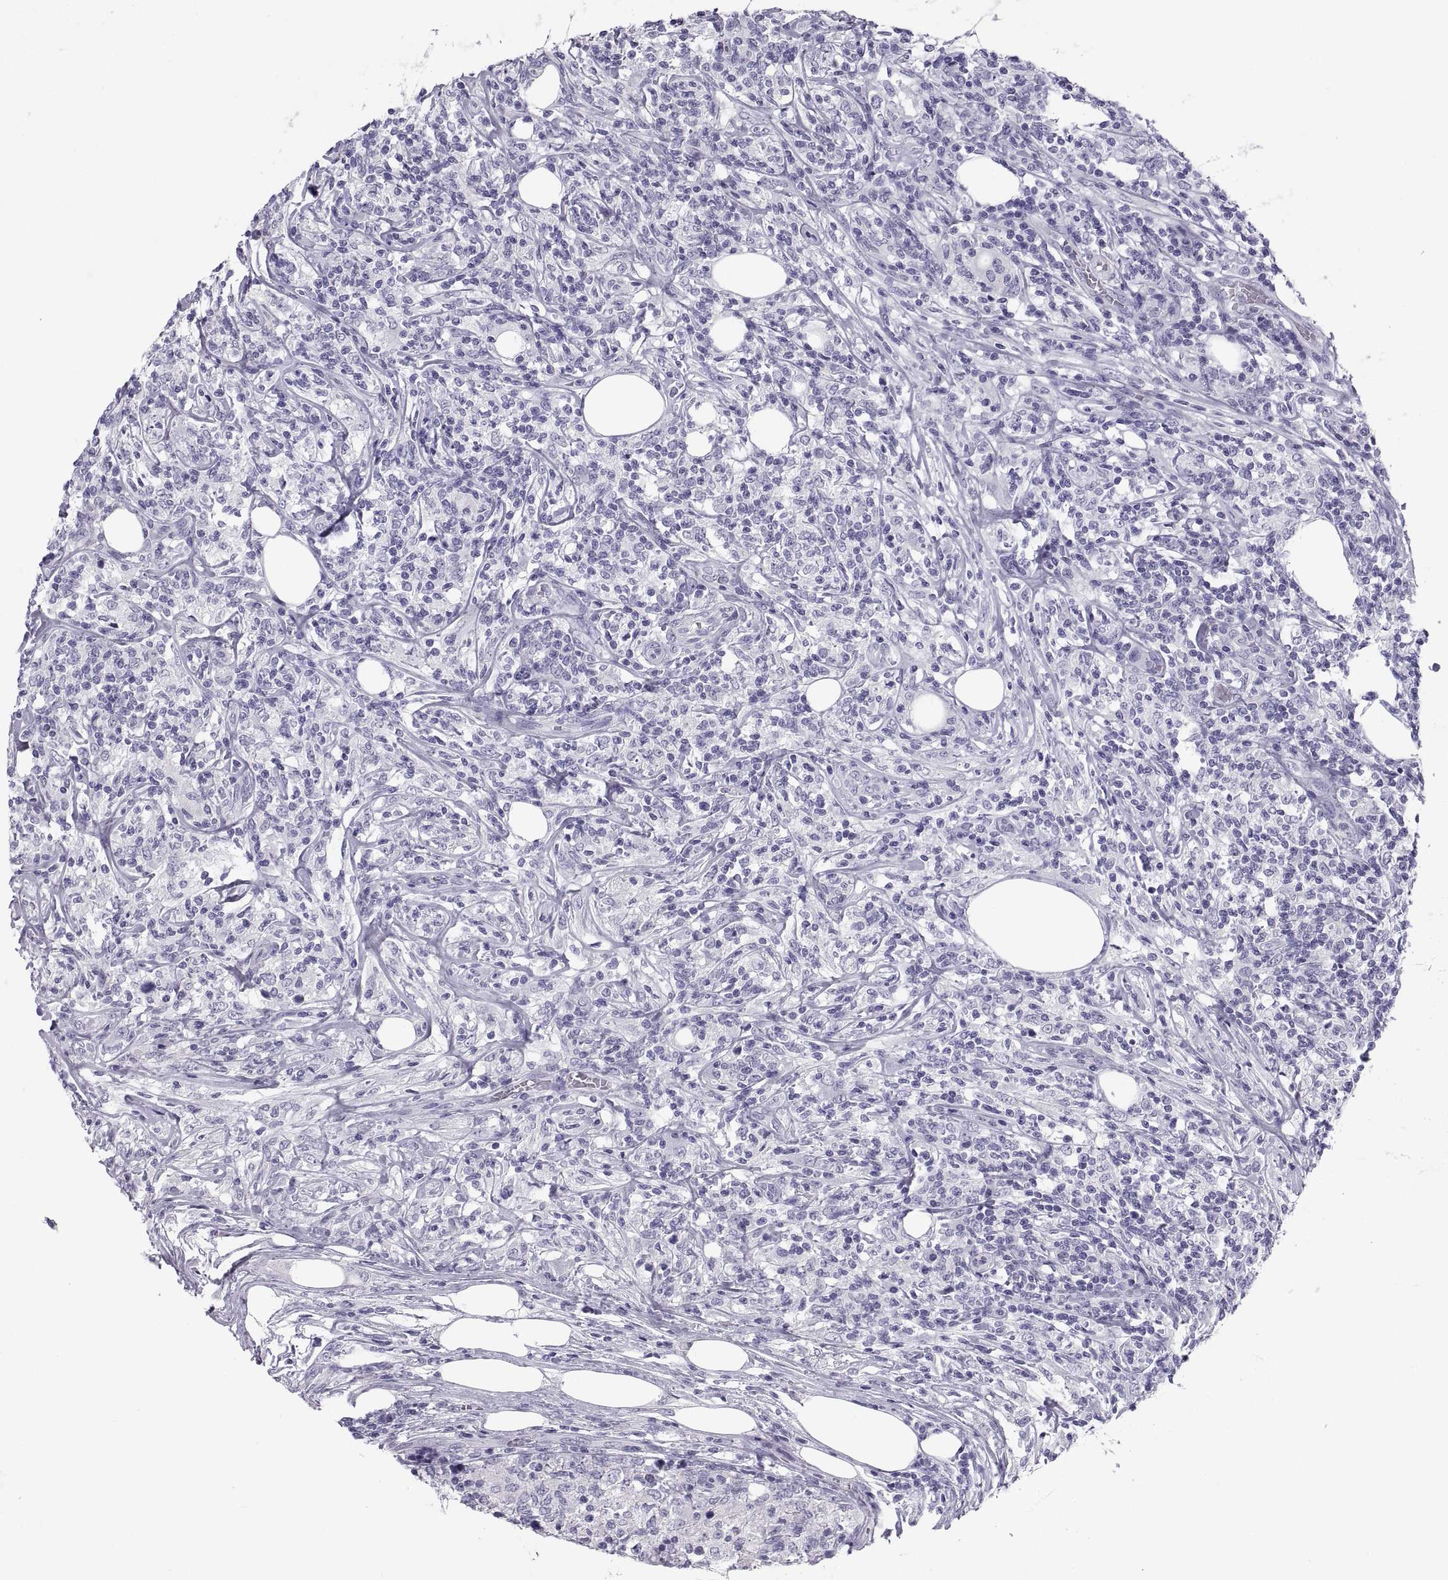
{"staining": {"intensity": "negative", "quantity": "none", "location": "none"}, "tissue": "lymphoma", "cell_type": "Tumor cells", "image_type": "cancer", "snomed": [{"axis": "morphology", "description": "Malignant lymphoma, non-Hodgkin's type, High grade"}, {"axis": "topography", "description": "Lymph node"}], "caption": "Immunohistochemistry (IHC) image of neoplastic tissue: malignant lymphoma, non-Hodgkin's type (high-grade) stained with DAB displays no significant protein positivity in tumor cells. Nuclei are stained in blue.", "gene": "PCSK1N", "patient": {"sex": "female", "age": 84}}